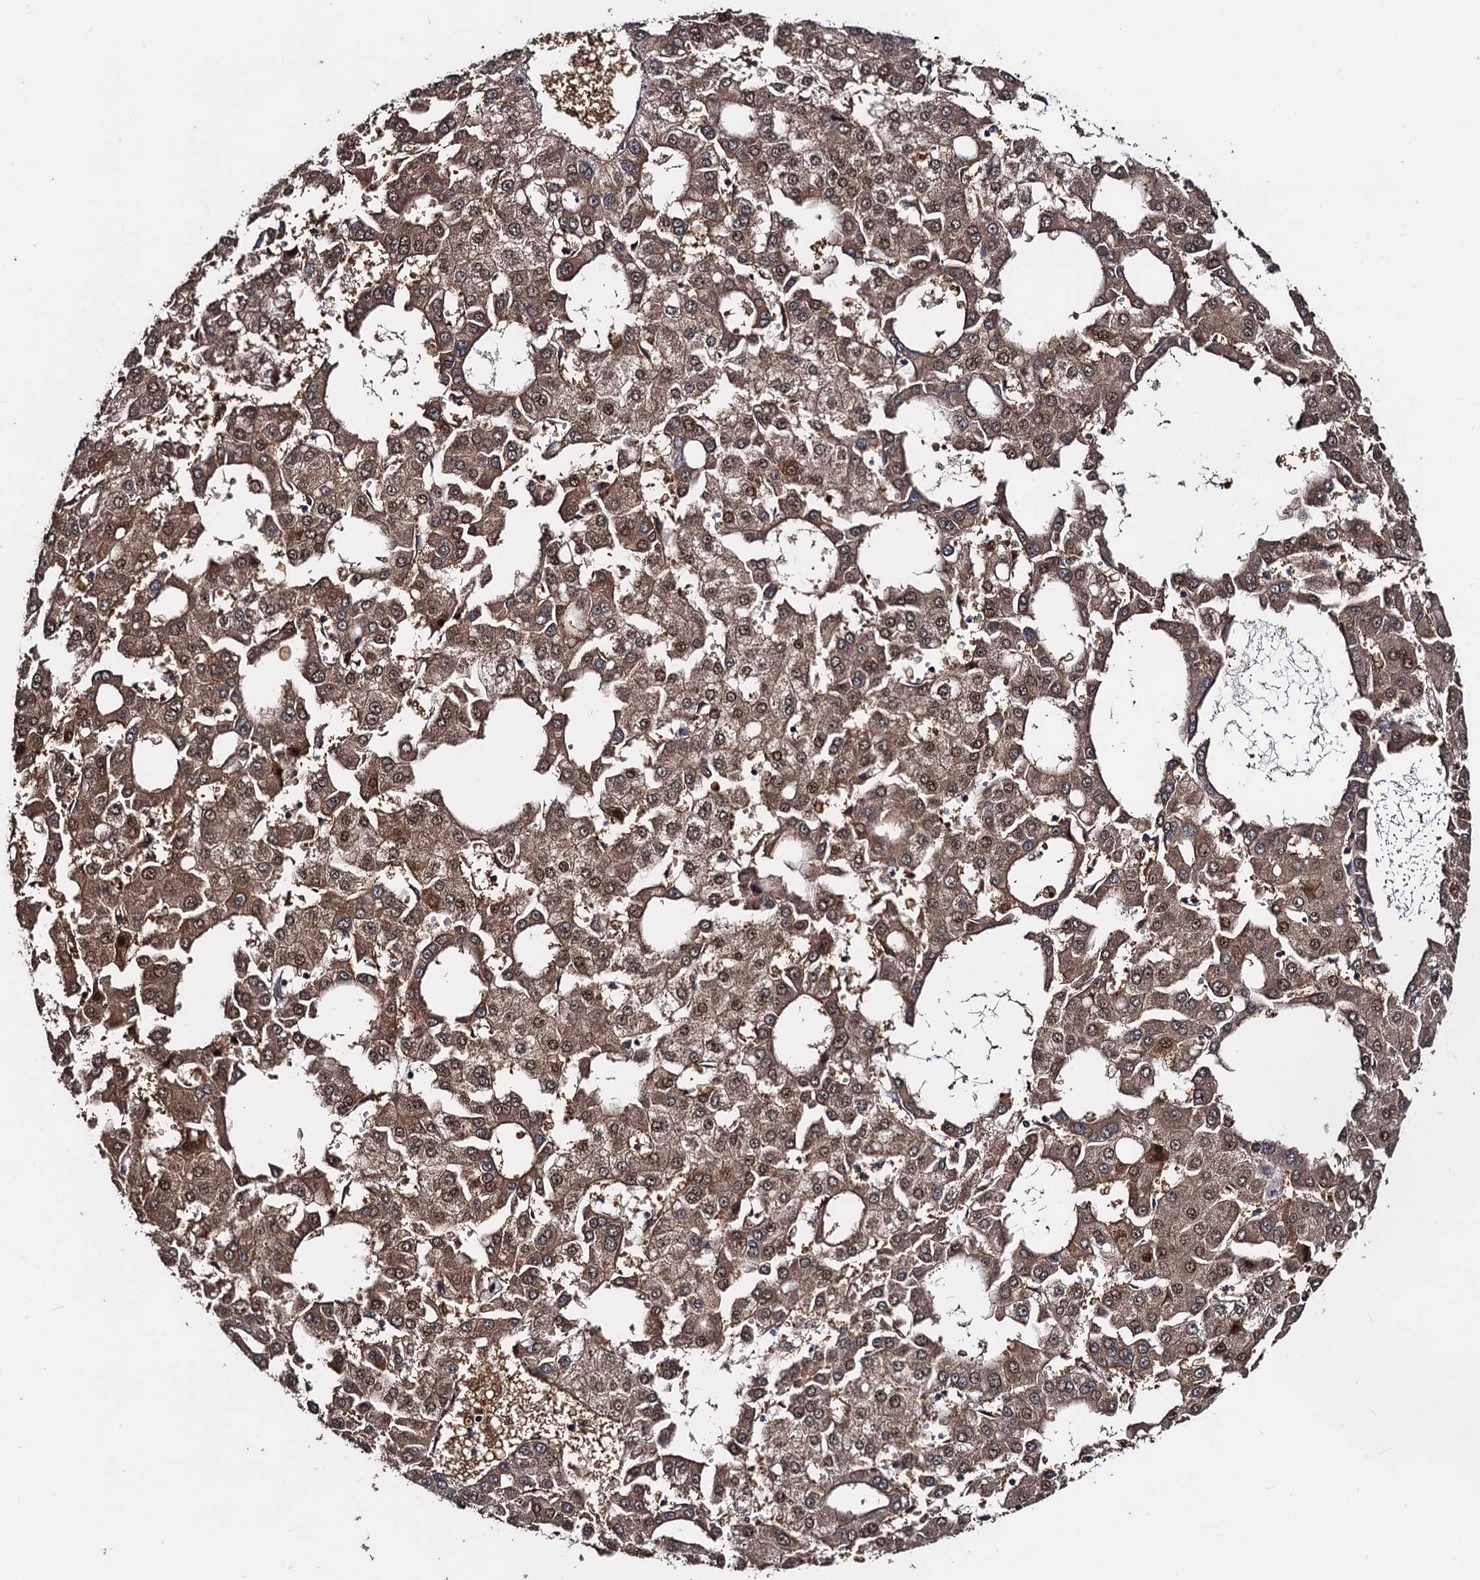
{"staining": {"intensity": "moderate", "quantity": ">75%", "location": "cytoplasmic/membranous,nuclear"}, "tissue": "liver cancer", "cell_type": "Tumor cells", "image_type": "cancer", "snomed": [{"axis": "morphology", "description": "Carcinoma, Hepatocellular, NOS"}, {"axis": "topography", "description": "Liver"}], "caption": "Protein expression analysis of hepatocellular carcinoma (liver) exhibits moderate cytoplasmic/membranous and nuclear staining in approximately >75% of tumor cells.", "gene": "PTCD3", "patient": {"sex": "male", "age": 47}}